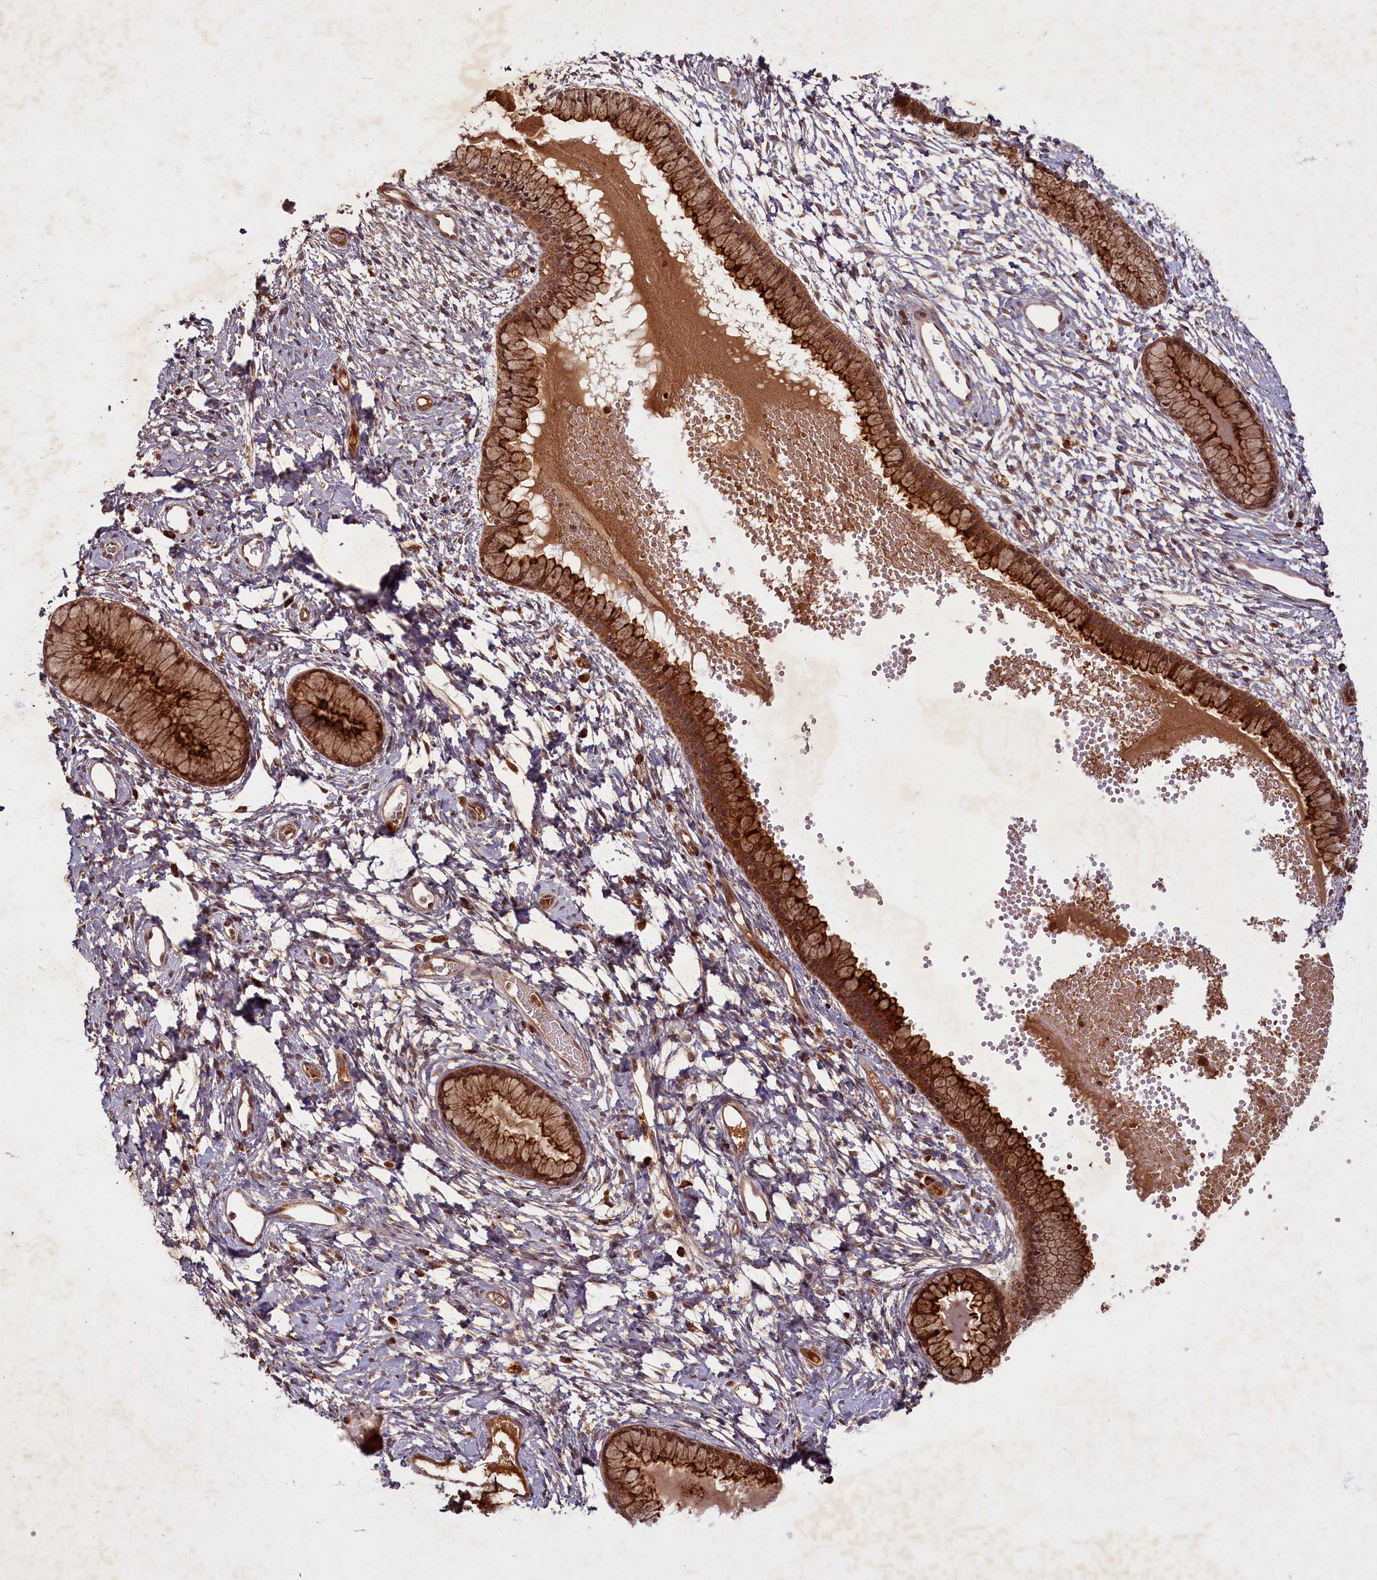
{"staining": {"intensity": "strong", "quantity": ">75%", "location": "cytoplasmic/membranous"}, "tissue": "cervix", "cell_type": "Glandular cells", "image_type": "normal", "snomed": [{"axis": "morphology", "description": "Normal tissue, NOS"}, {"axis": "topography", "description": "Cervix"}], "caption": "Brown immunohistochemical staining in unremarkable cervix shows strong cytoplasmic/membranous positivity in approximately >75% of glandular cells. (DAB IHC, brown staining for protein, blue staining for nuclei).", "gene": "SLC11A2", "patient": {"sex": "female", "age": 42}}